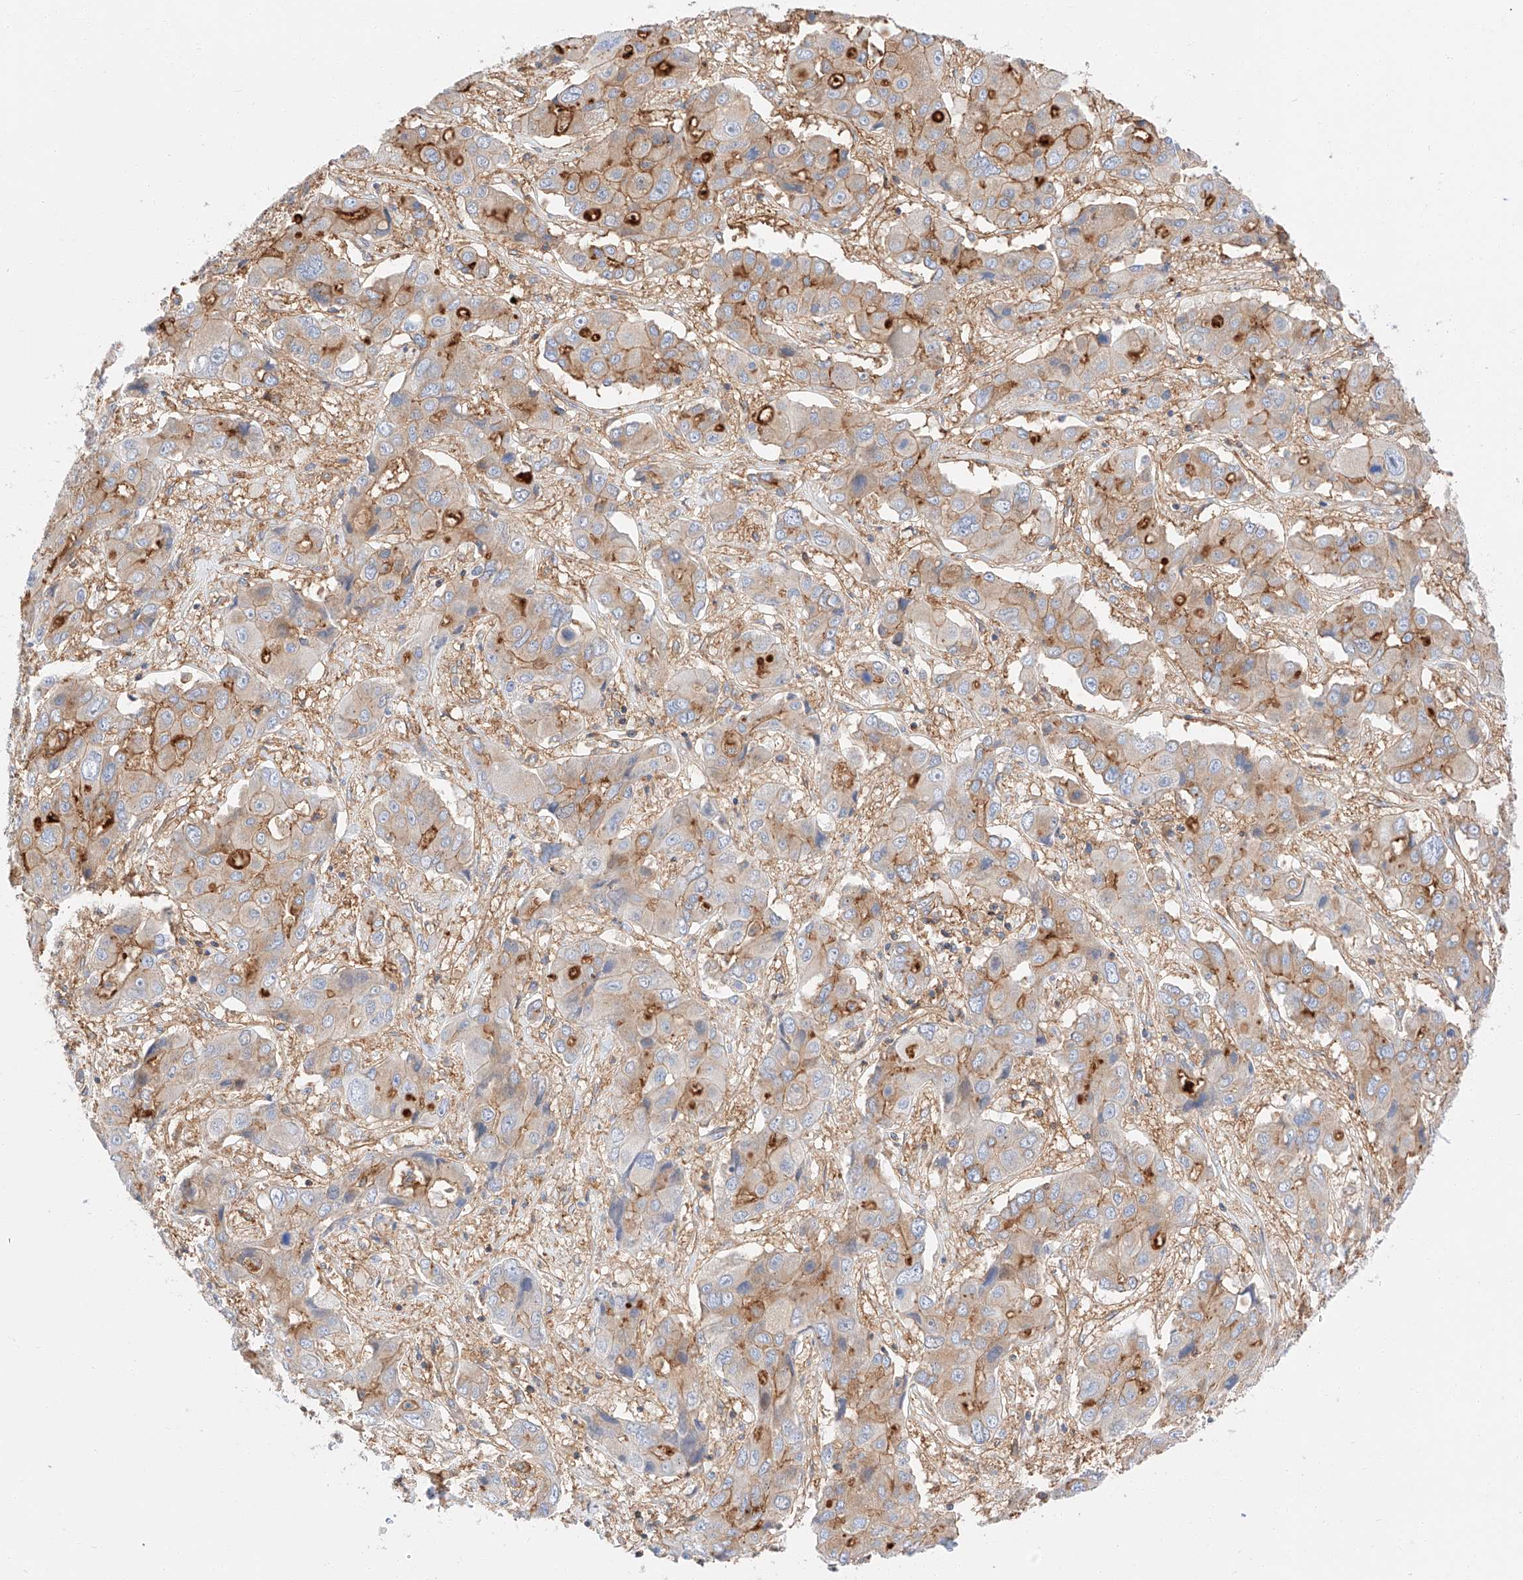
{"staining": {"intensity": "moderate", "quantity": "25%-75%", "location": "cytoplasmic/membranous"}, "tissue": "liver cancer", "cell_type": "Tumor cells", "image_type": "cancer", "snomed": [{"axis": "morphology", "description": "Cholangiocarcinoma"}, {"axis": "topography", "description": "Liver"}], "caption": "Moderate cytoplasmic/membranous positivity is identified in about 25%-75% of tumor cells in cholangiocarcinoma (liver). The staining is performed using DAB brown chromogen to label protein expression. The nuclei are counter-stained blue using hematoxylin.", "gene": "HAUS4", "patient": {"sex": "male", "age": 67}}